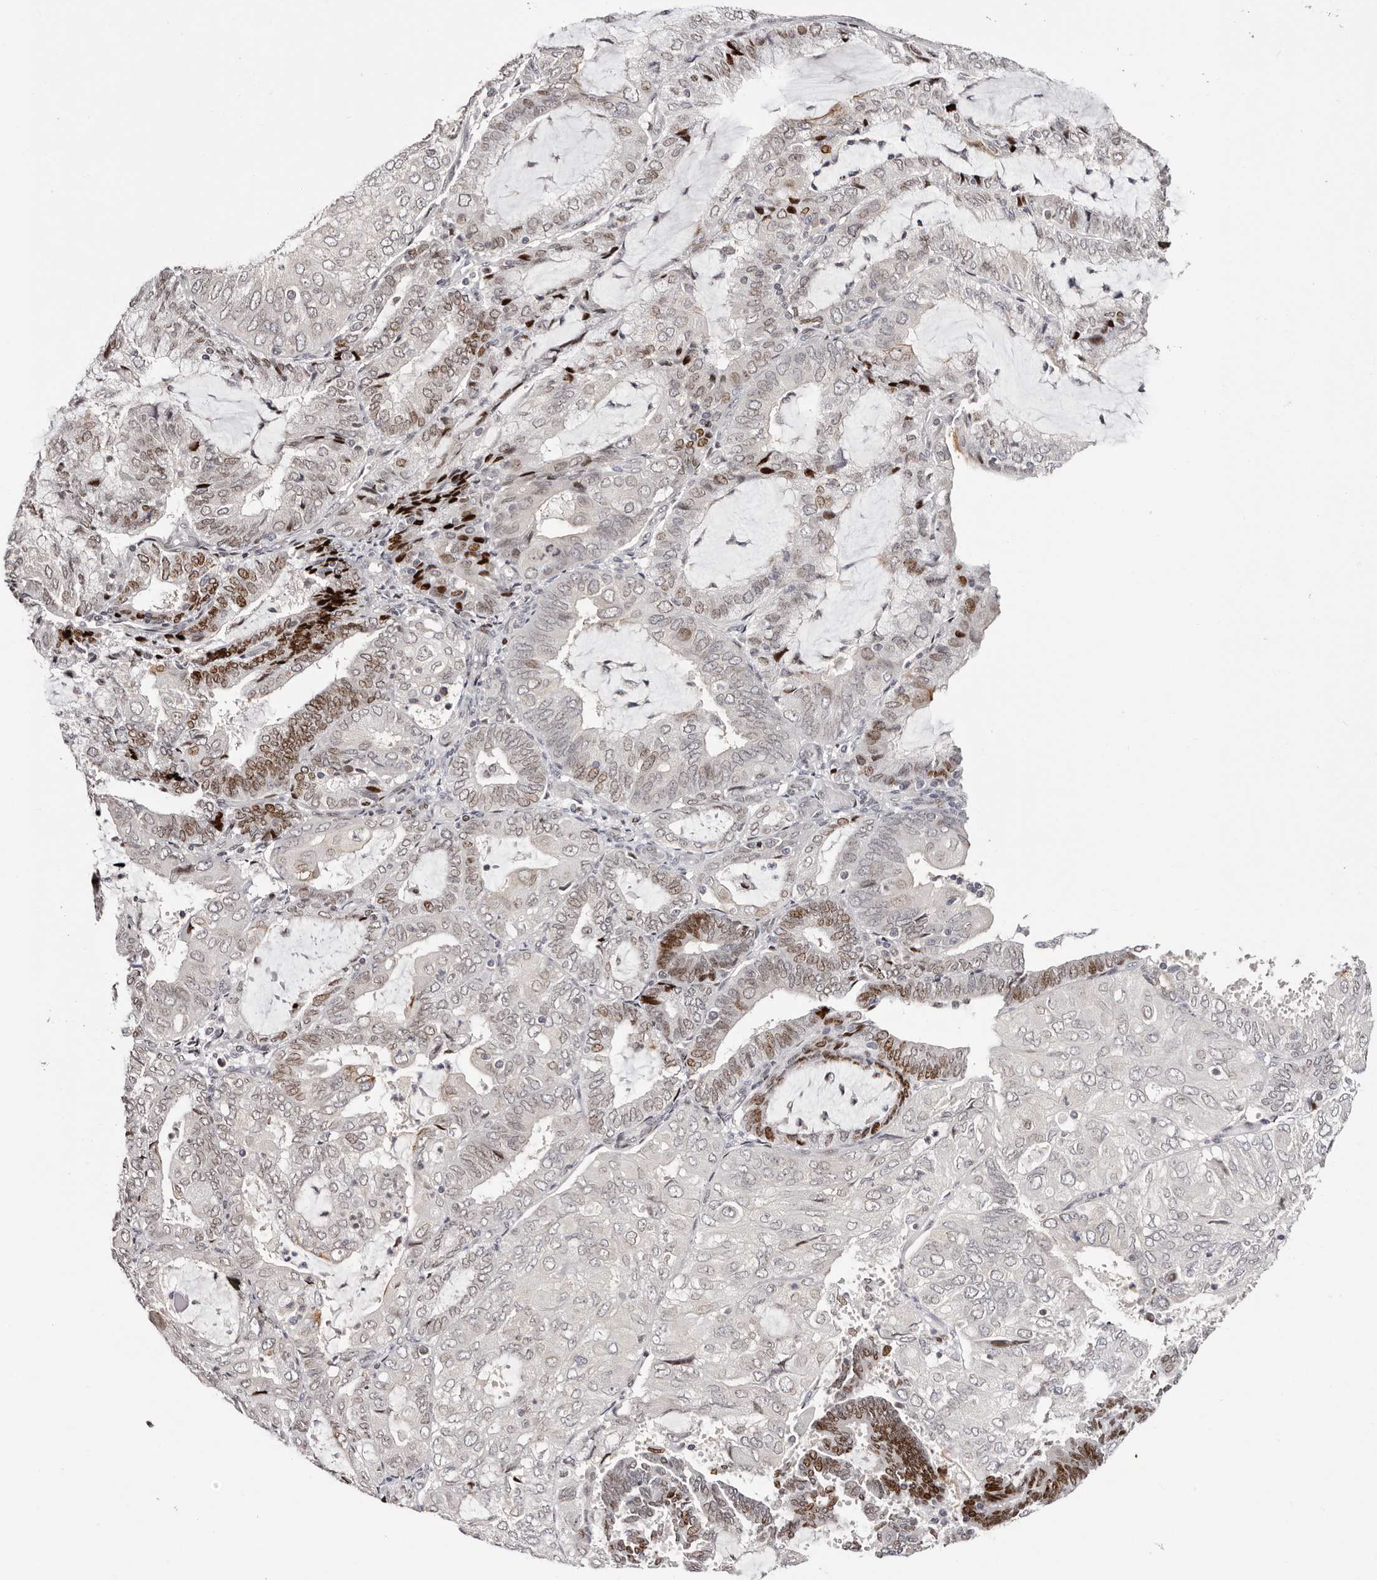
{"staining": {"intensity": "strong", "quantity": "25%-75%", "location": "nuclear"}, "tissue": "endometrial cancer", "cell_type": "Tumor cells", "image_type": "cancer", "snomed": [{"axis": "morphology", "description": "Adenocarcinoma, NOS"}, {"axis": "topography", "description": "Endometrium"}], "caption": "Strong nuclear staining for a protein is identified in about 25%-75% of tumor cells of endometrial cancer (adenocarcinoma) using IHC.", "gene": "NUP153", "patient": {"sex": "female", "age": 81}}